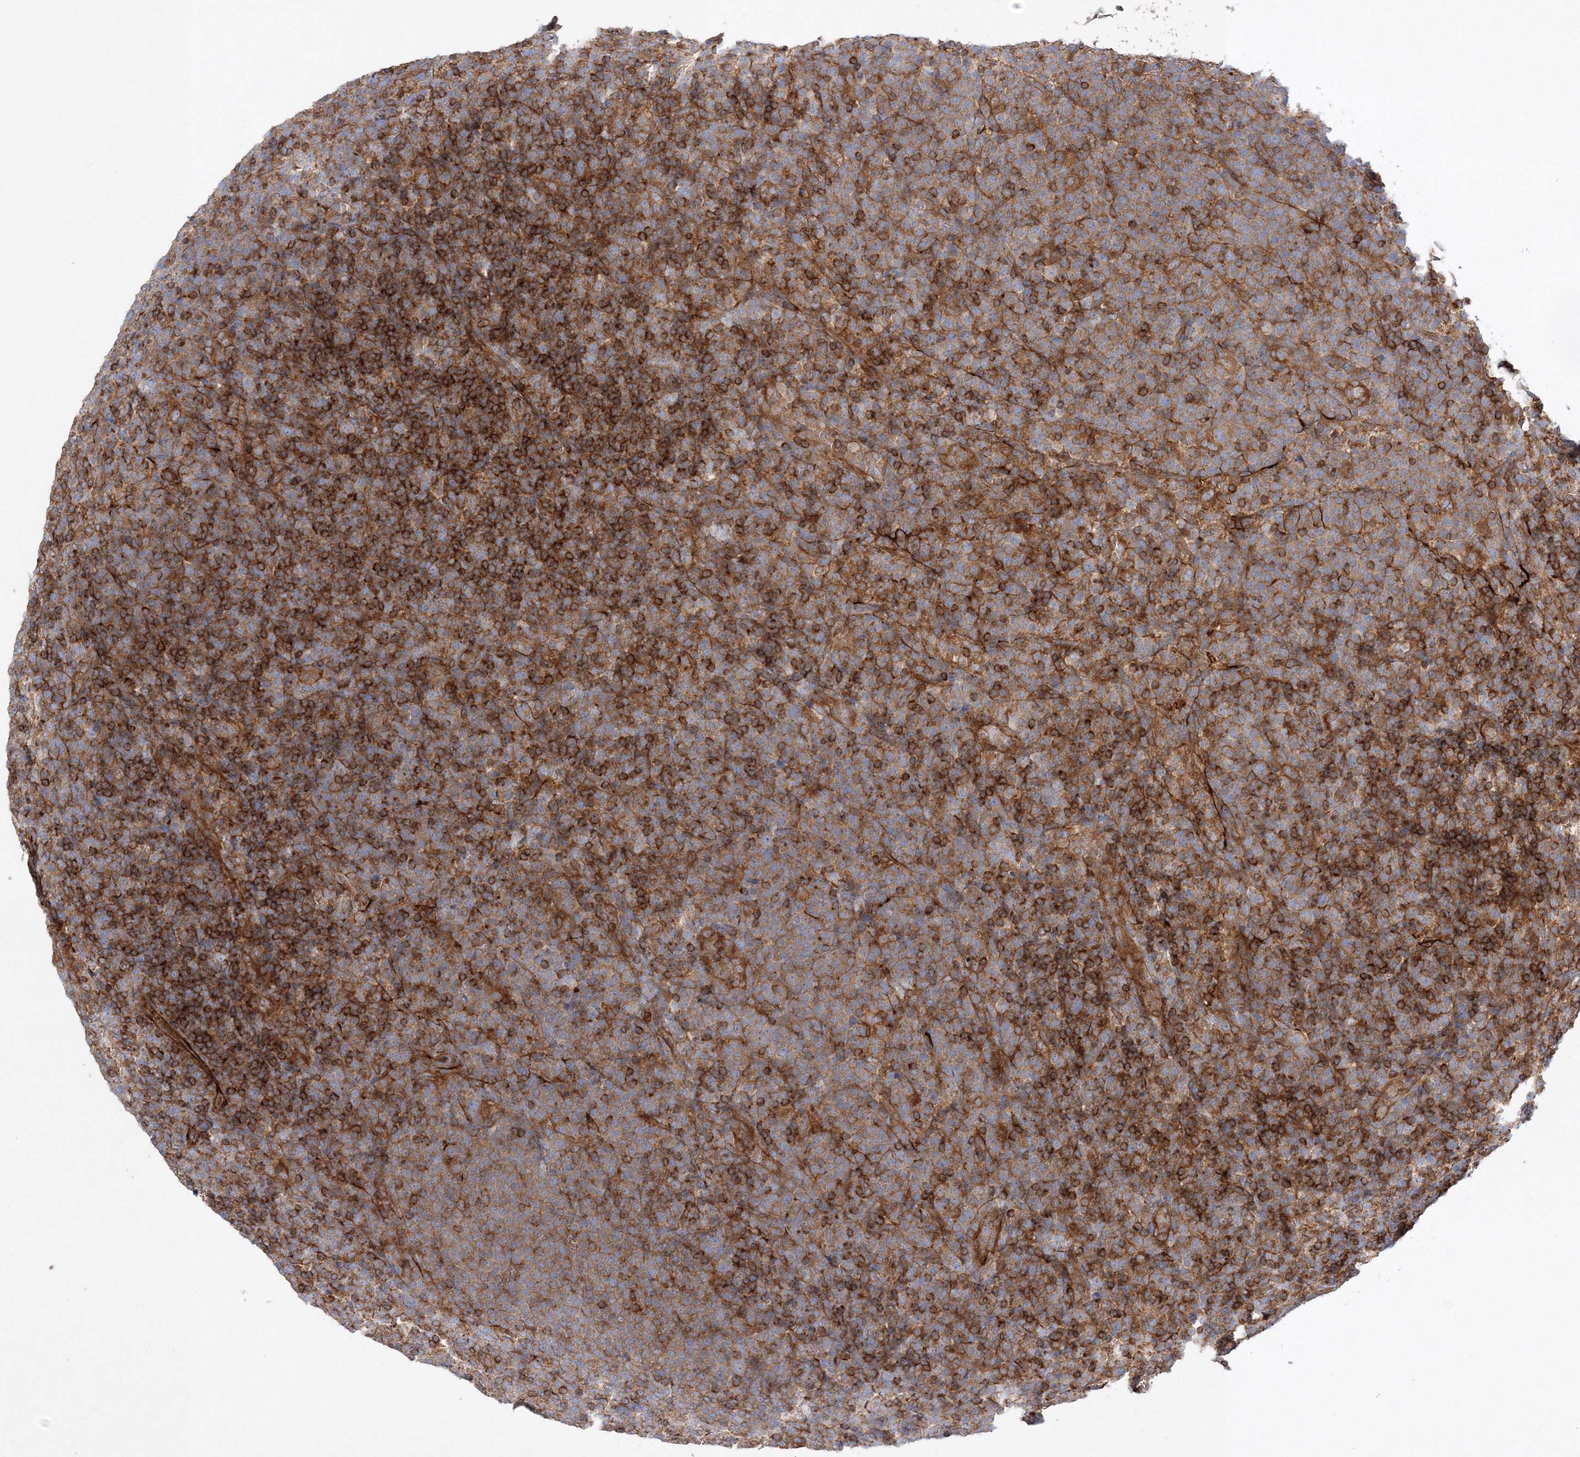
{"staining": {"intensity": "strong", "quantity": ">75%", "location": "cytoplasmic/membranous"}, "tissue": "lymphoma", "cell_type": "Tumor cells", "image_type": "cancer", "snomed": [{"axis": "morphology", "description": "Malignant lymphoma, non-Hodgkin's type, High grade"}, {"axis": "topography", "description": "Lymph node"}], "caption": "Immunohistochemistry of high-grade malignant lymphoma, non-Hodgkin's type shows high levels of strong cytoplasmic/membranous staining in approximately >75% of tumor cells.", "gene": "WDR37", "patient": {"sex": "male", "age": 61}}